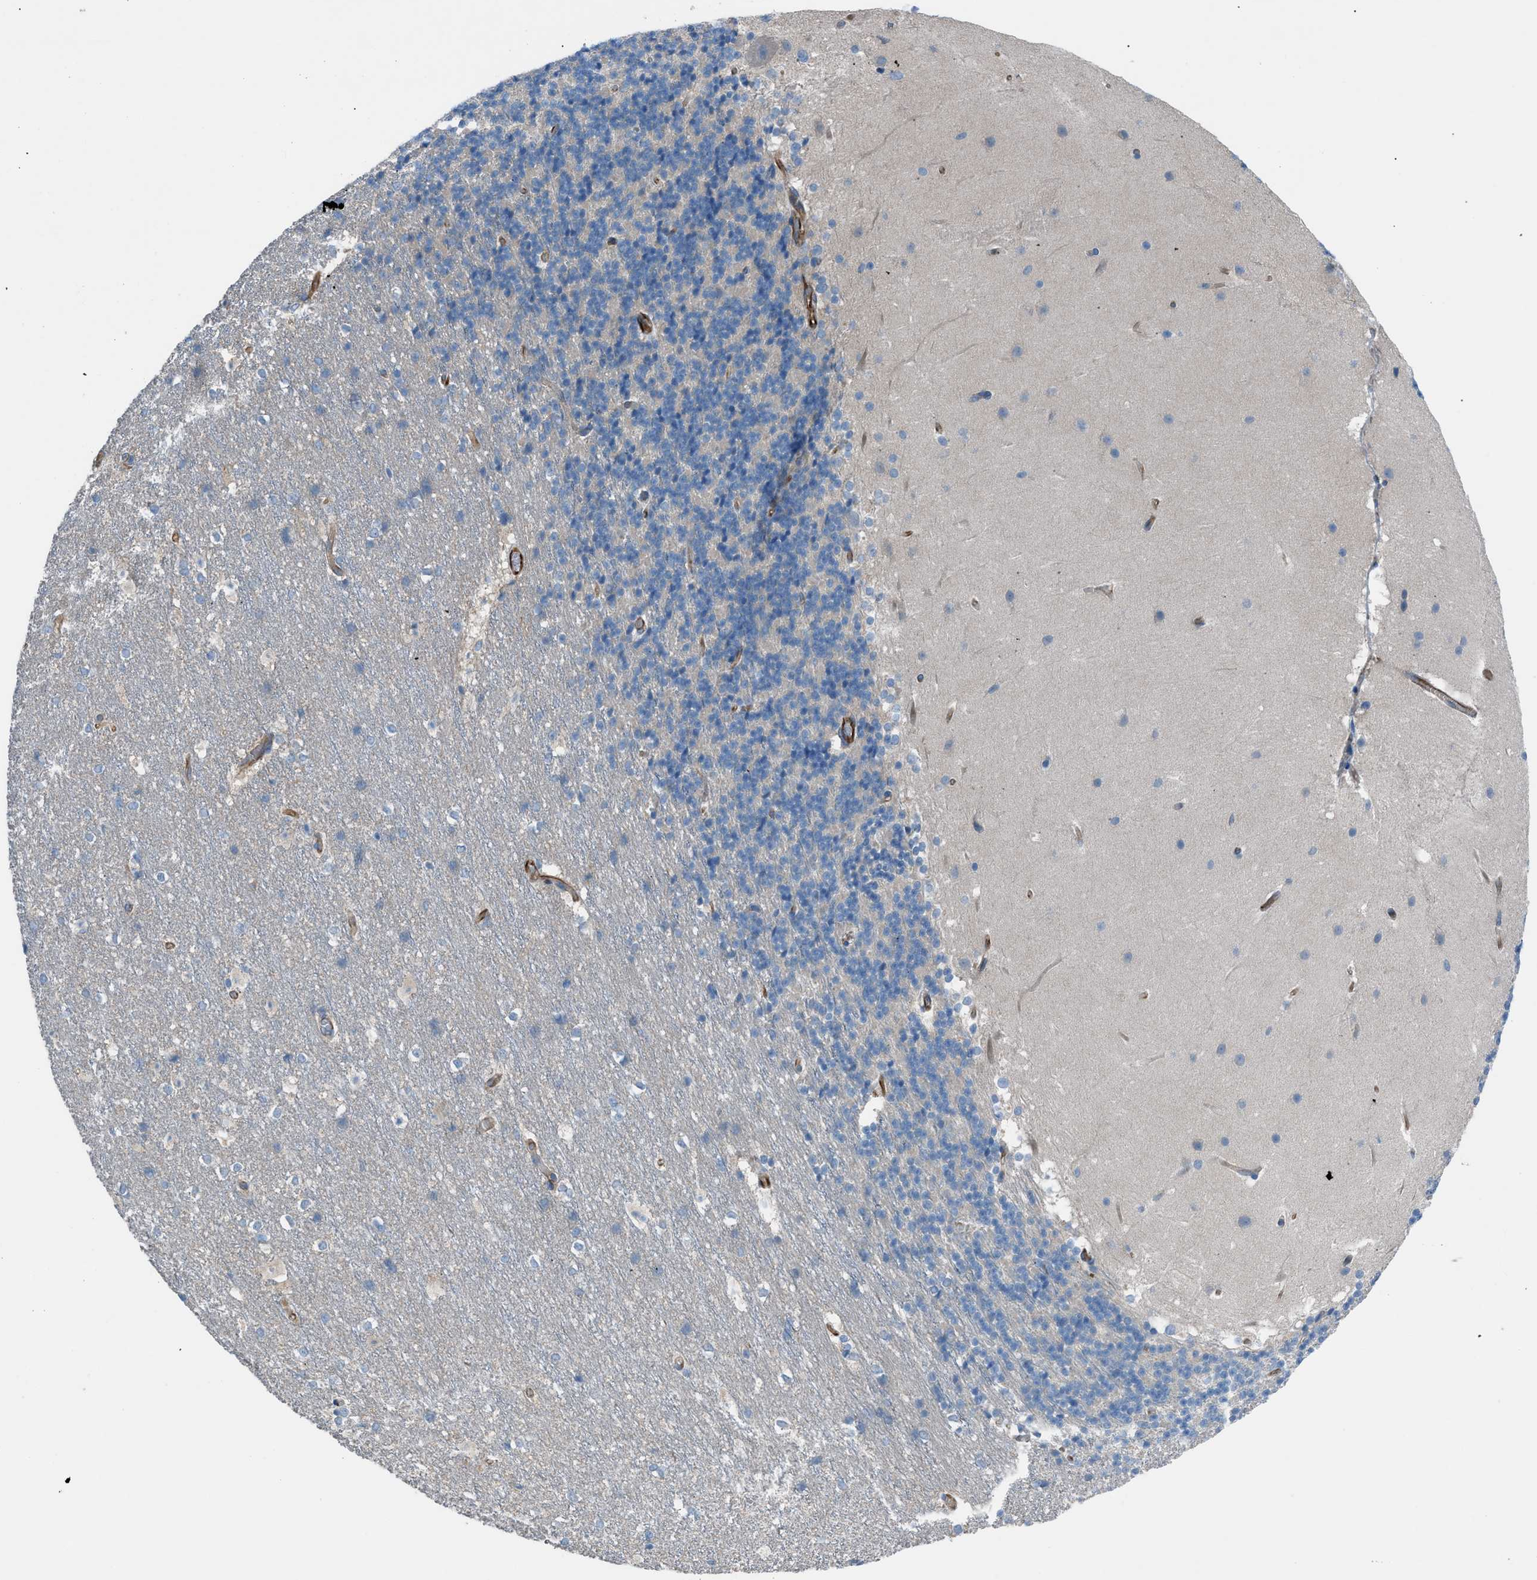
{"staining": {"intensity": "negative", "quantity": "none", "location": "none"}, "tissue": "cerebellum", "cell_type": "Cells in granular layer", "image_type": "normal", "snomed": [{"axis": "morphology", "description": "Normal tissue, NOS"}, {"axis": "topography", "description": "Cerebellum"}], "caption": "Immunohistochemistry photomicrograph of benign cerebellum: cerebellum stained with DAB reveals no significant protein positivity in cells in granular layer. (DAB (3,3'-diaminobenzidine) immunohistochemistry, high magnification).", "gene": "CABP7", "patient": {"sex": "female", "age": 19}}